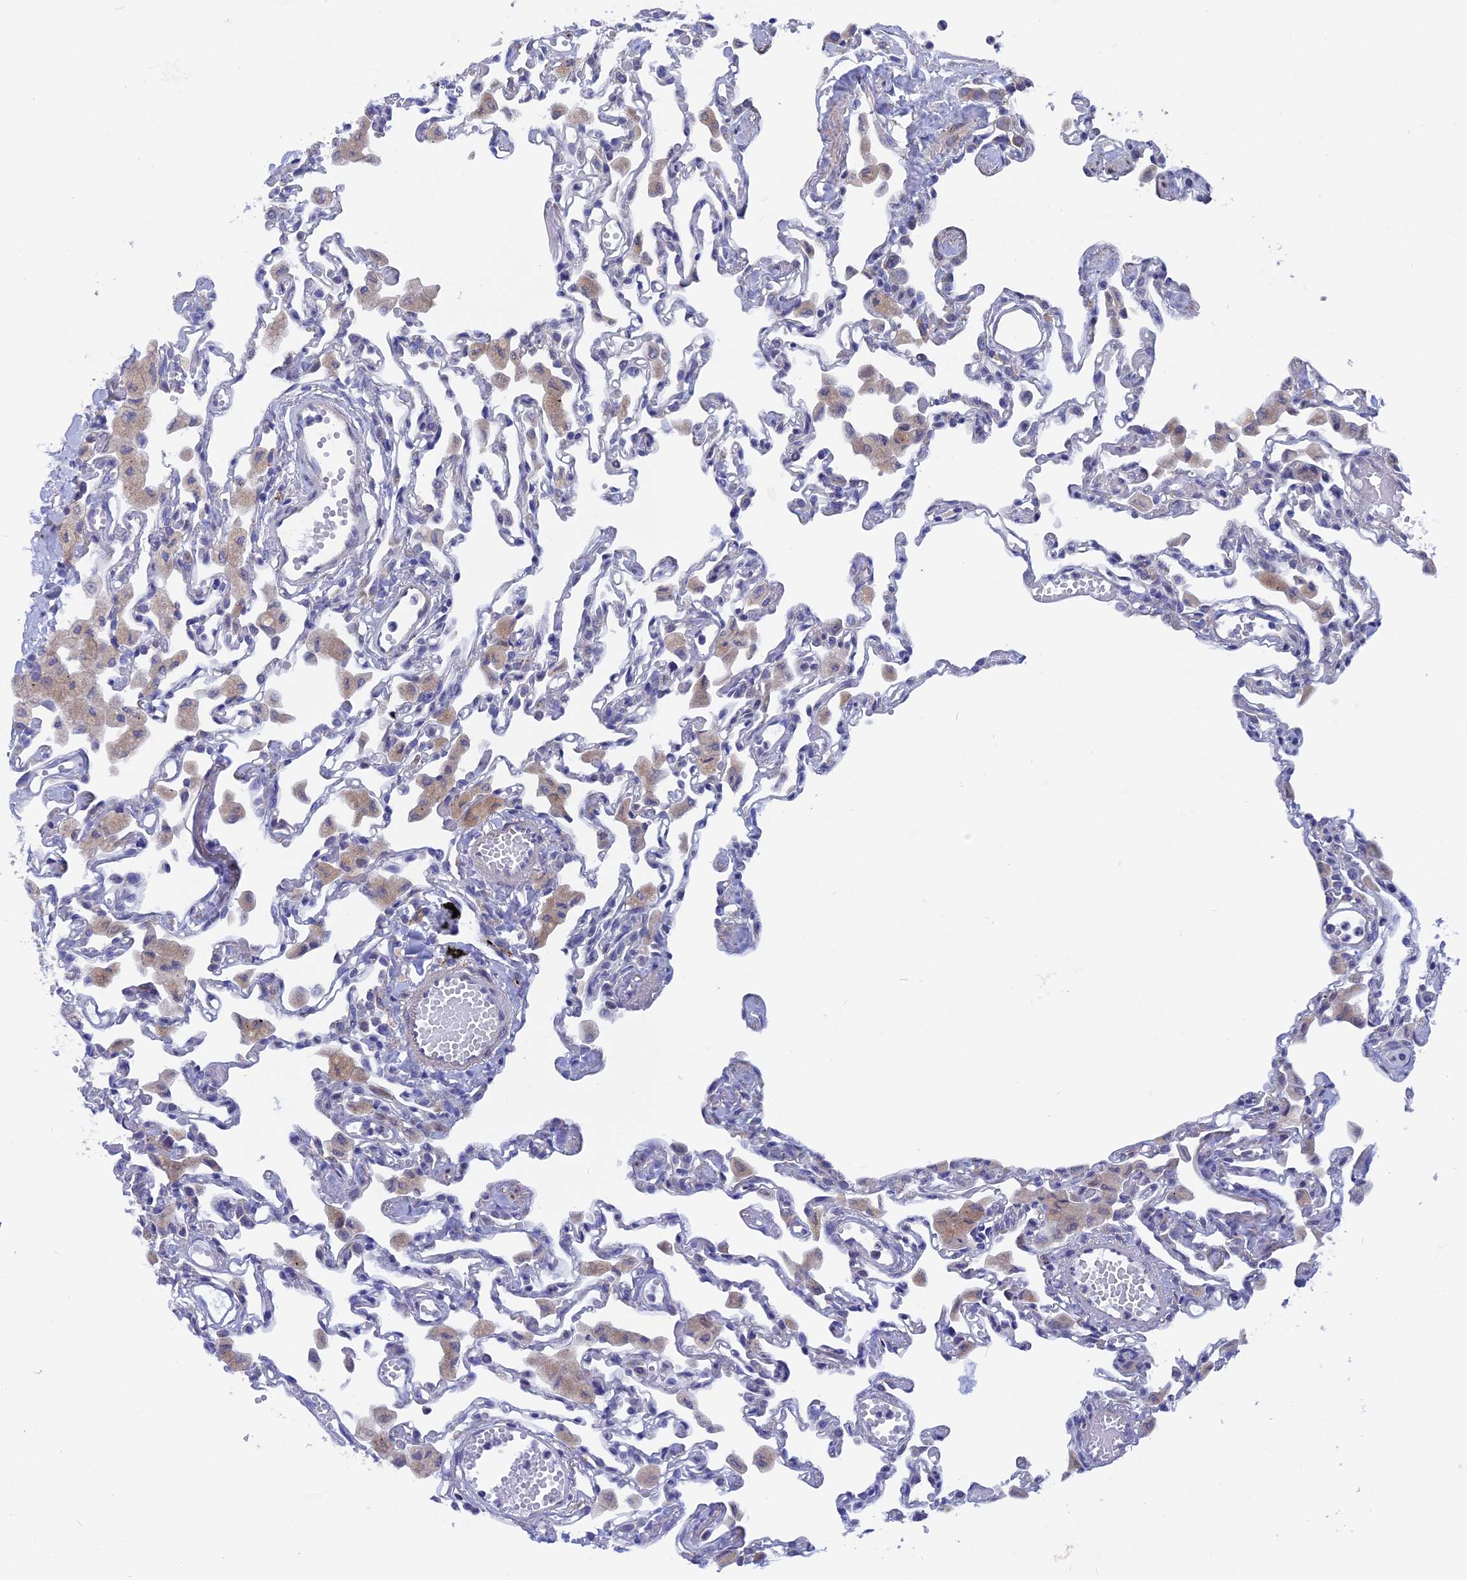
{"staining": {"intensity": "negative", "quantity": "none", "location": "none"}, "tissue": "lung", "cell_type": "Alveolar cells", "image_type": "normal", "snomed": [{"axis": "morphology", "description": "Normal tissue, NOS"}, {"axis": "topography", "description": "Bronchus"}, {"axis": "topography", "description": "Lung"}], "caption": "Immunohistochemistry image of normal human lung stained for a protein (brown), which reveals no staining in alveolar cells. (Brightfield microscopy of DAB (3,3'-diaminobenzidine) IHC at high magnification).", "gene": "AK4P3", "patient": {"sex": "female", "age": 49}}